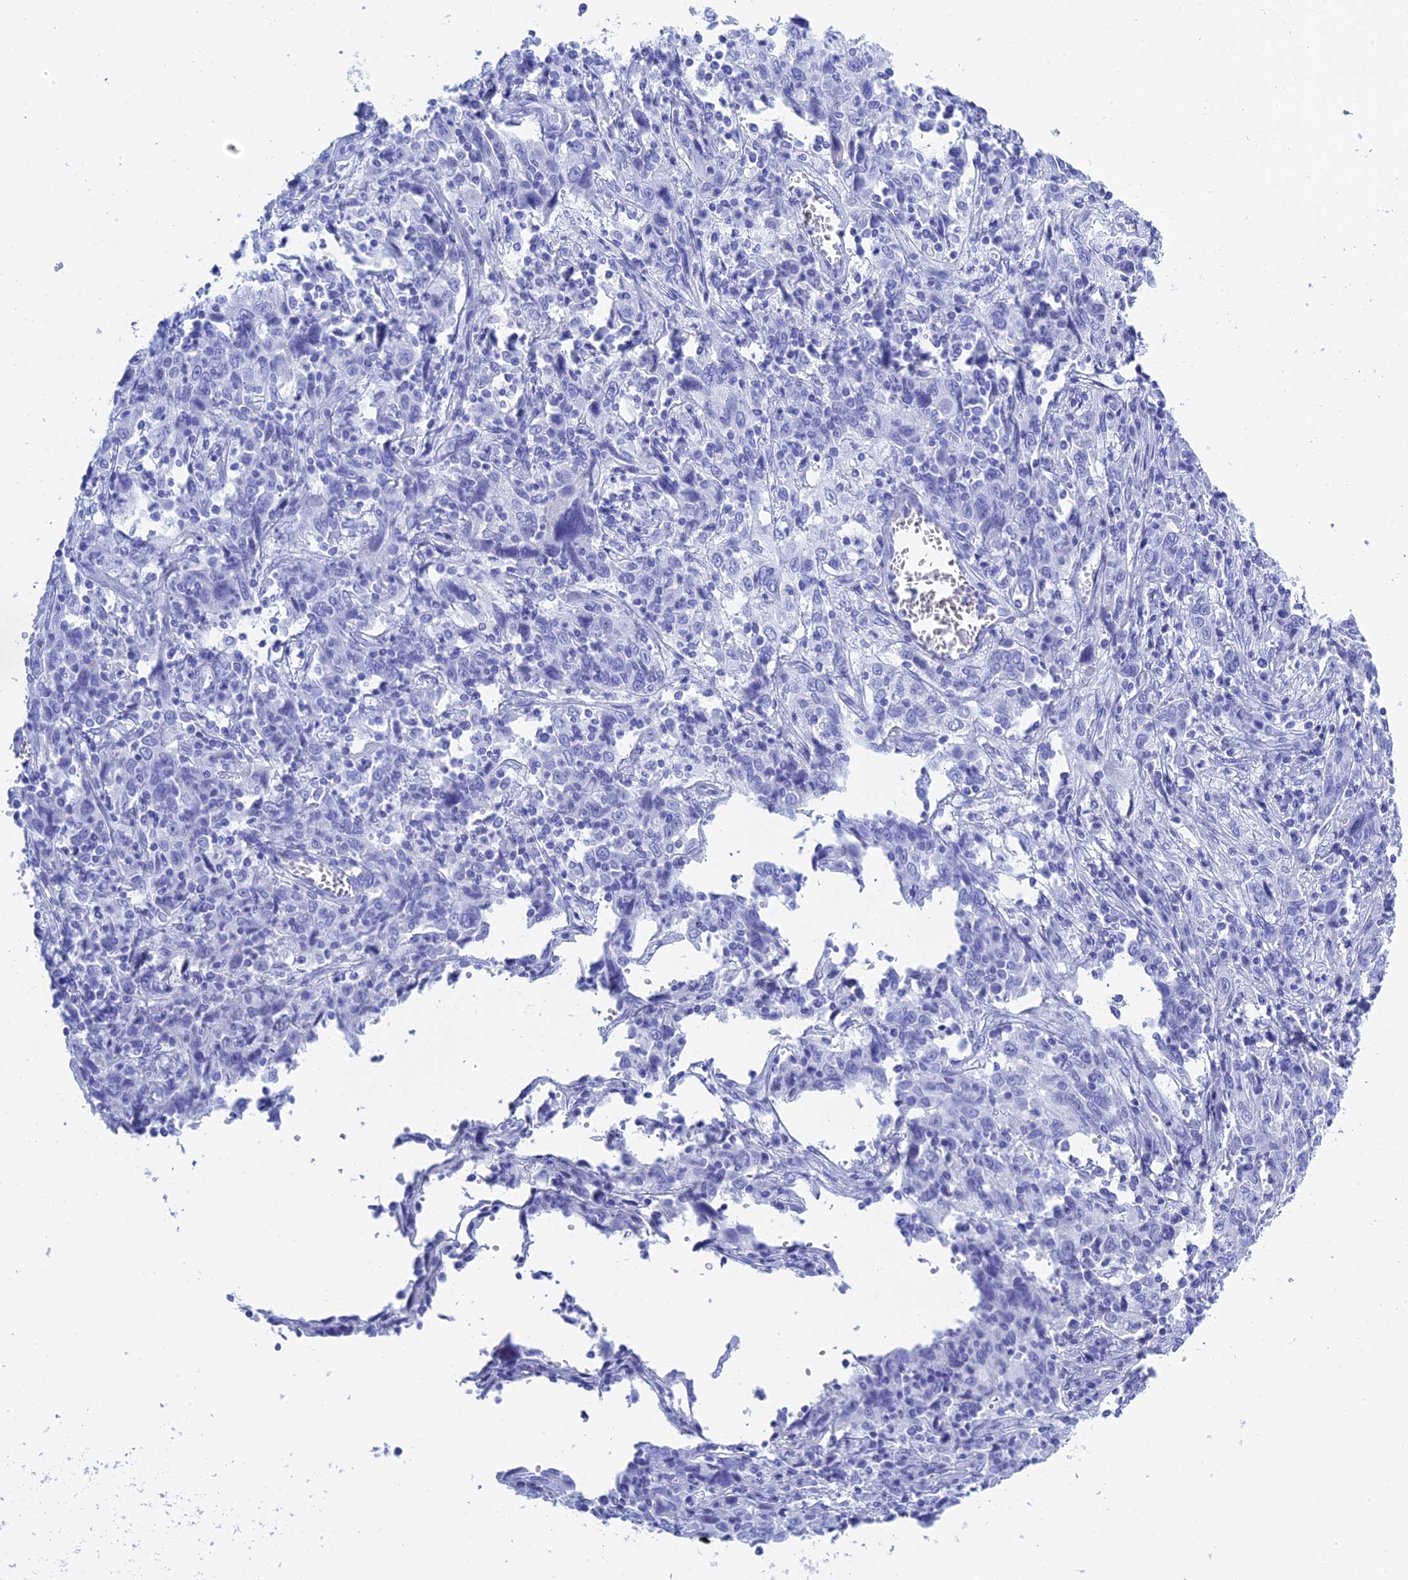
{"staining": {"intensity": "negative", "quantity": "none", "location": "none"}, "tissue": "cervical cancer", "cell_type": "Tumor cells", "image_type": "cancer", "snomed": [{"axis": "morphology", "description": "Squamous cell carcinoma, NOS"}, {"axis": "topography", "description": "Cervix"}], "caption": "Image shows no protein expression in tumor cells of cervical cancer (squamous cell carcinoma) tissue.", "gene": "TEX101", "patient": {"sex": "female", "age": 46}}